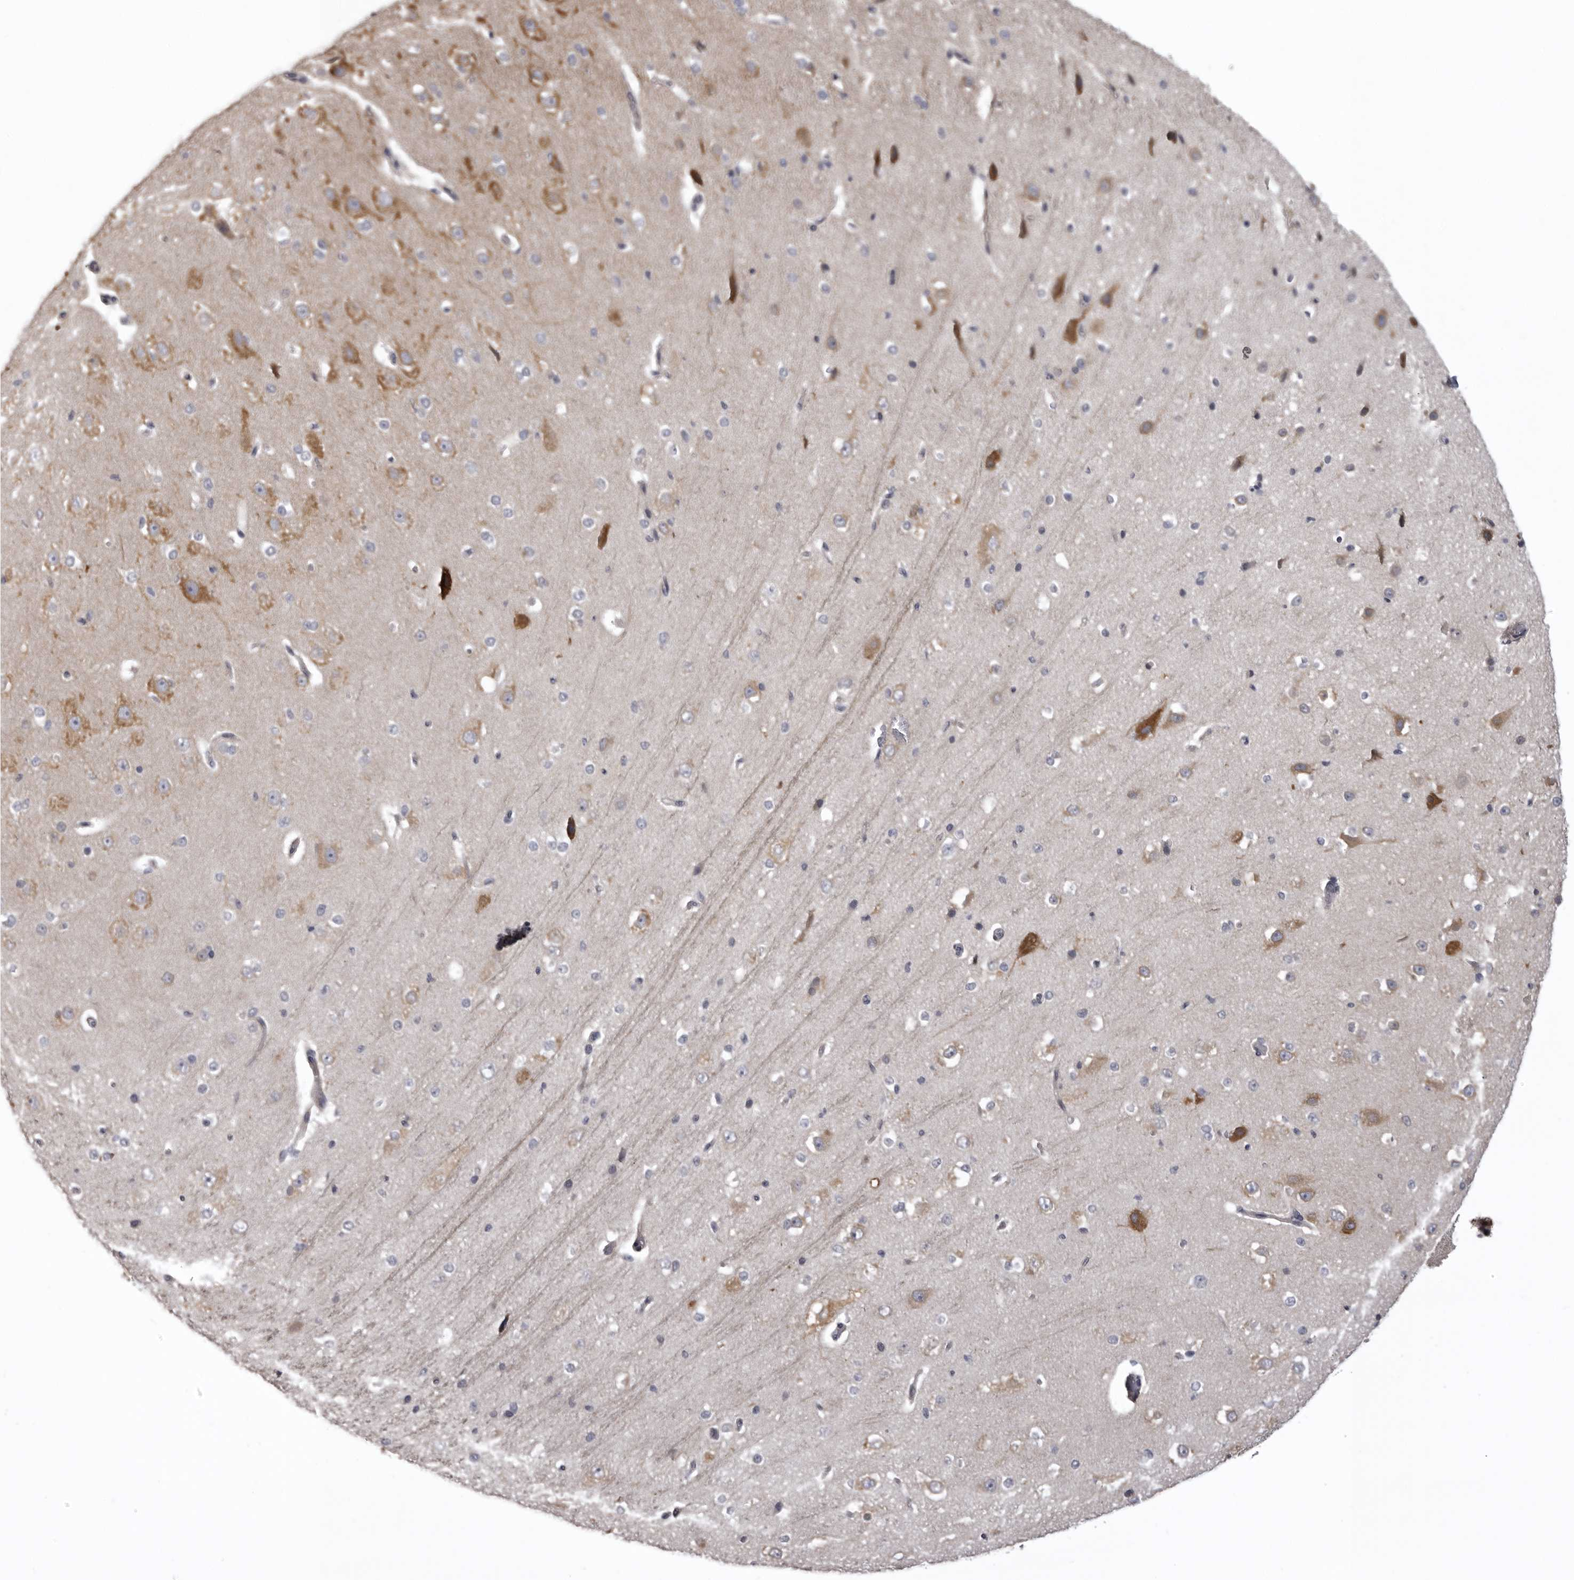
{"staining": {"intensity": "negative", "quantity": "none", "location": "none"}, "tissue": "cerebral cortex", "cell_type": "Endothelial cells", "image_type": "normal", "snomed": [{"axis": "morphology", "description": "Normal tissue, NOS"}, {"axis": "morphology", "description": "Developmental malformation"}, {"axis": "topography", "description": "Cerebral cortex"}], "caption": "Protein analysis of normal cerebral cortex demonstrates no significant expression in endothelial cells. Brightfield microscopy of immunohistochemistry (IHC) stained with DAB (brown) and hematoxylin (blue), captured at high magnification.", "gene": "NCEH1", "patient": {"sex": "female", "age": 30}}